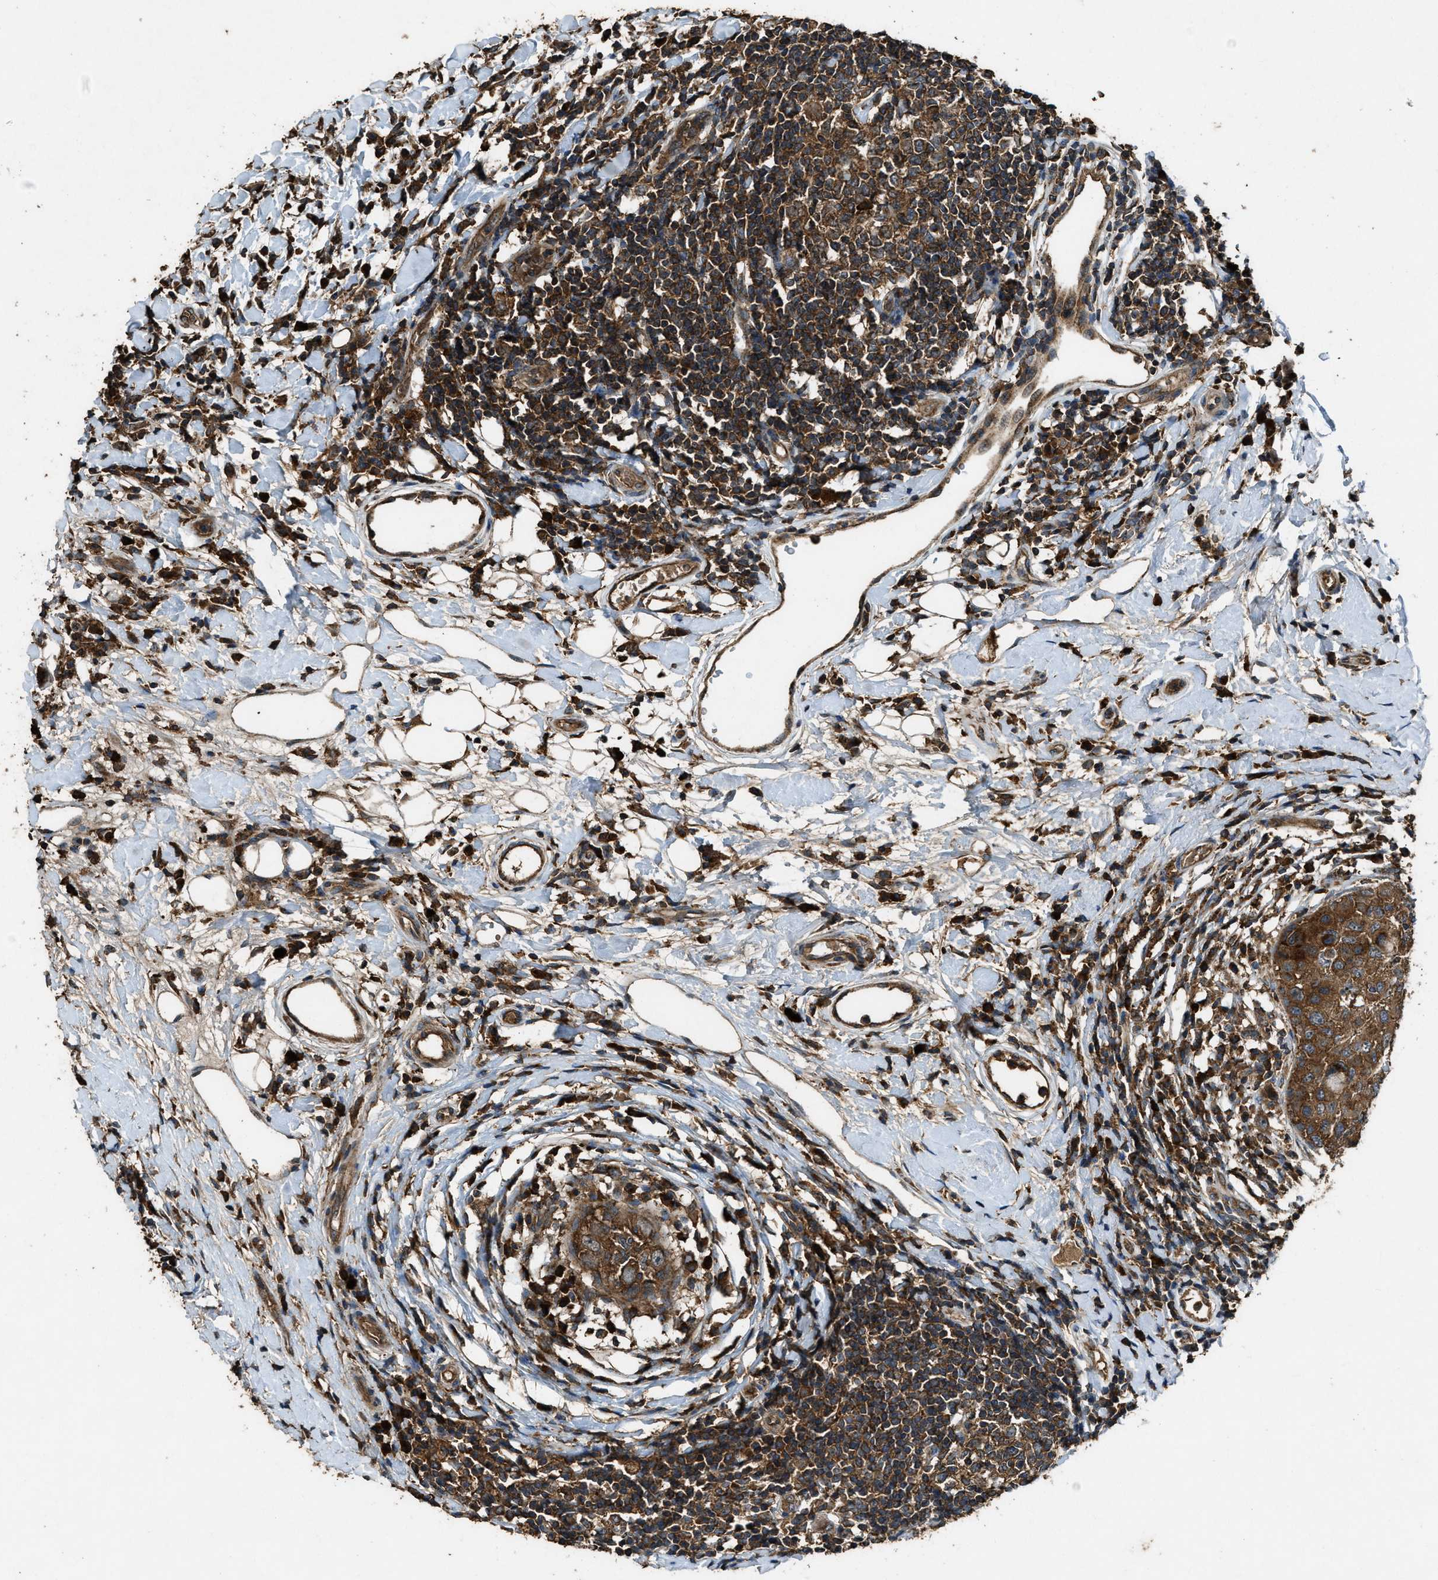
{"staining": {"intensity": "moderate", "quantity": ">75%", "location": "cytoplasmic/membranous"}, "tissue": "breast cancer", "cell_type": "Tumor cells", "image_type": "cancer", "snomed": [{"axis": "morphology", "description": "Duct carcinoma"}, {"axis": "topography", "description": "Breast"}], "caption": "Moderate cytoplasmic/membranous protein staining is seen in about >75% of tumor cells in breast cancer (invasive ductal carcinoma).", "gene": "MAP3K8", "patient": {"sex": "female", "age": 27}}